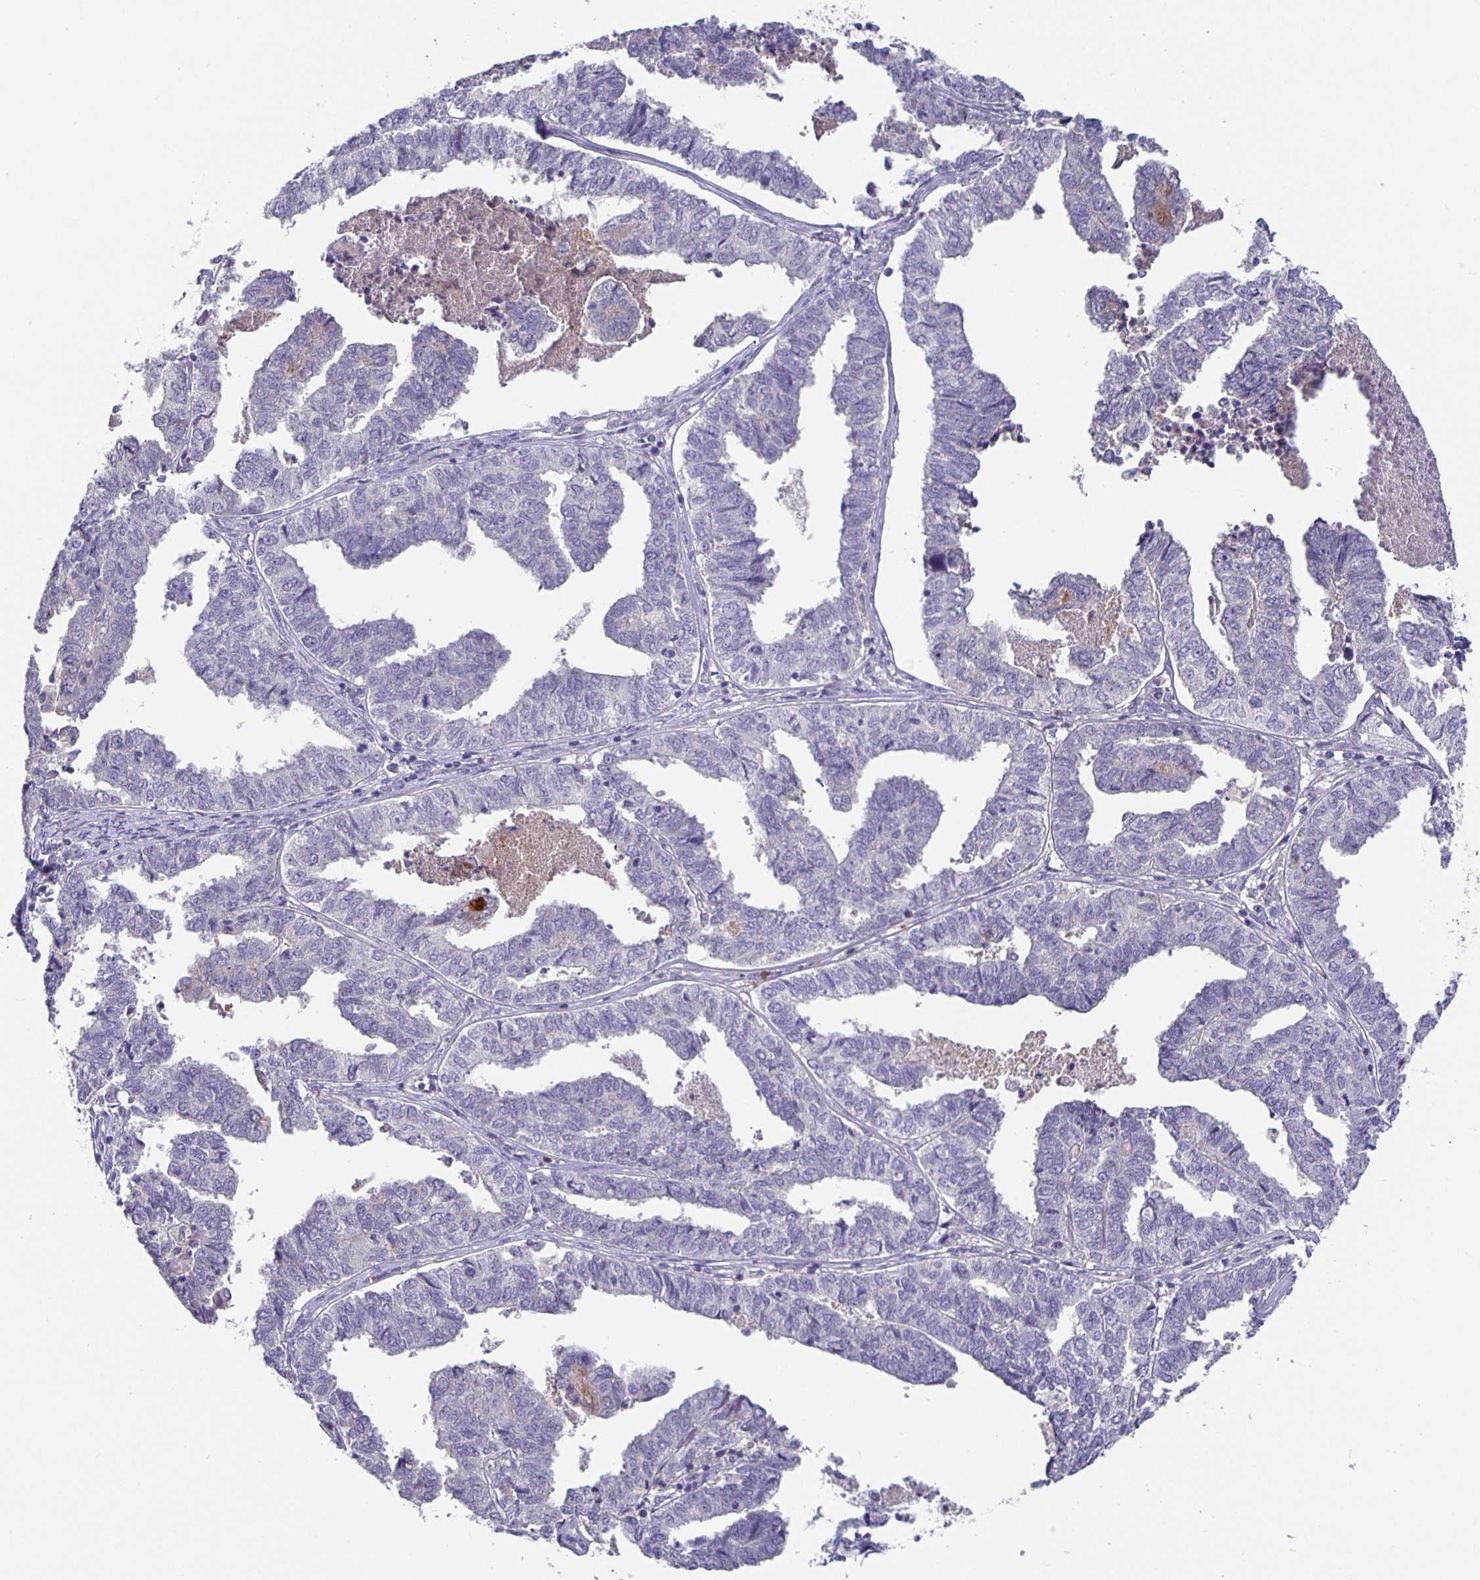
{"staining": {"intensity": "negative", "quantity": "none", "location": "none"}, "tissue": "endometrial cancer", "cell_type": "Tumor cells", "image_type": "cancer", "snomed": [{"axis": "morphology", "description": "Adenocarcinoma, NOS"}, {"axis": "topography", "description": "Endometrium"}], "caption": "High magnification brightfield microscopy of endometrial cancer stained with DAB (brown) and counterstained with hematoxylin (blue): tumor cells show no significant expression. (DAB immunohistochemistry (IHC) with hematoxylin counter stain).", "gene": "GDF15", "patient": {"sex": "female", "age": 73}}